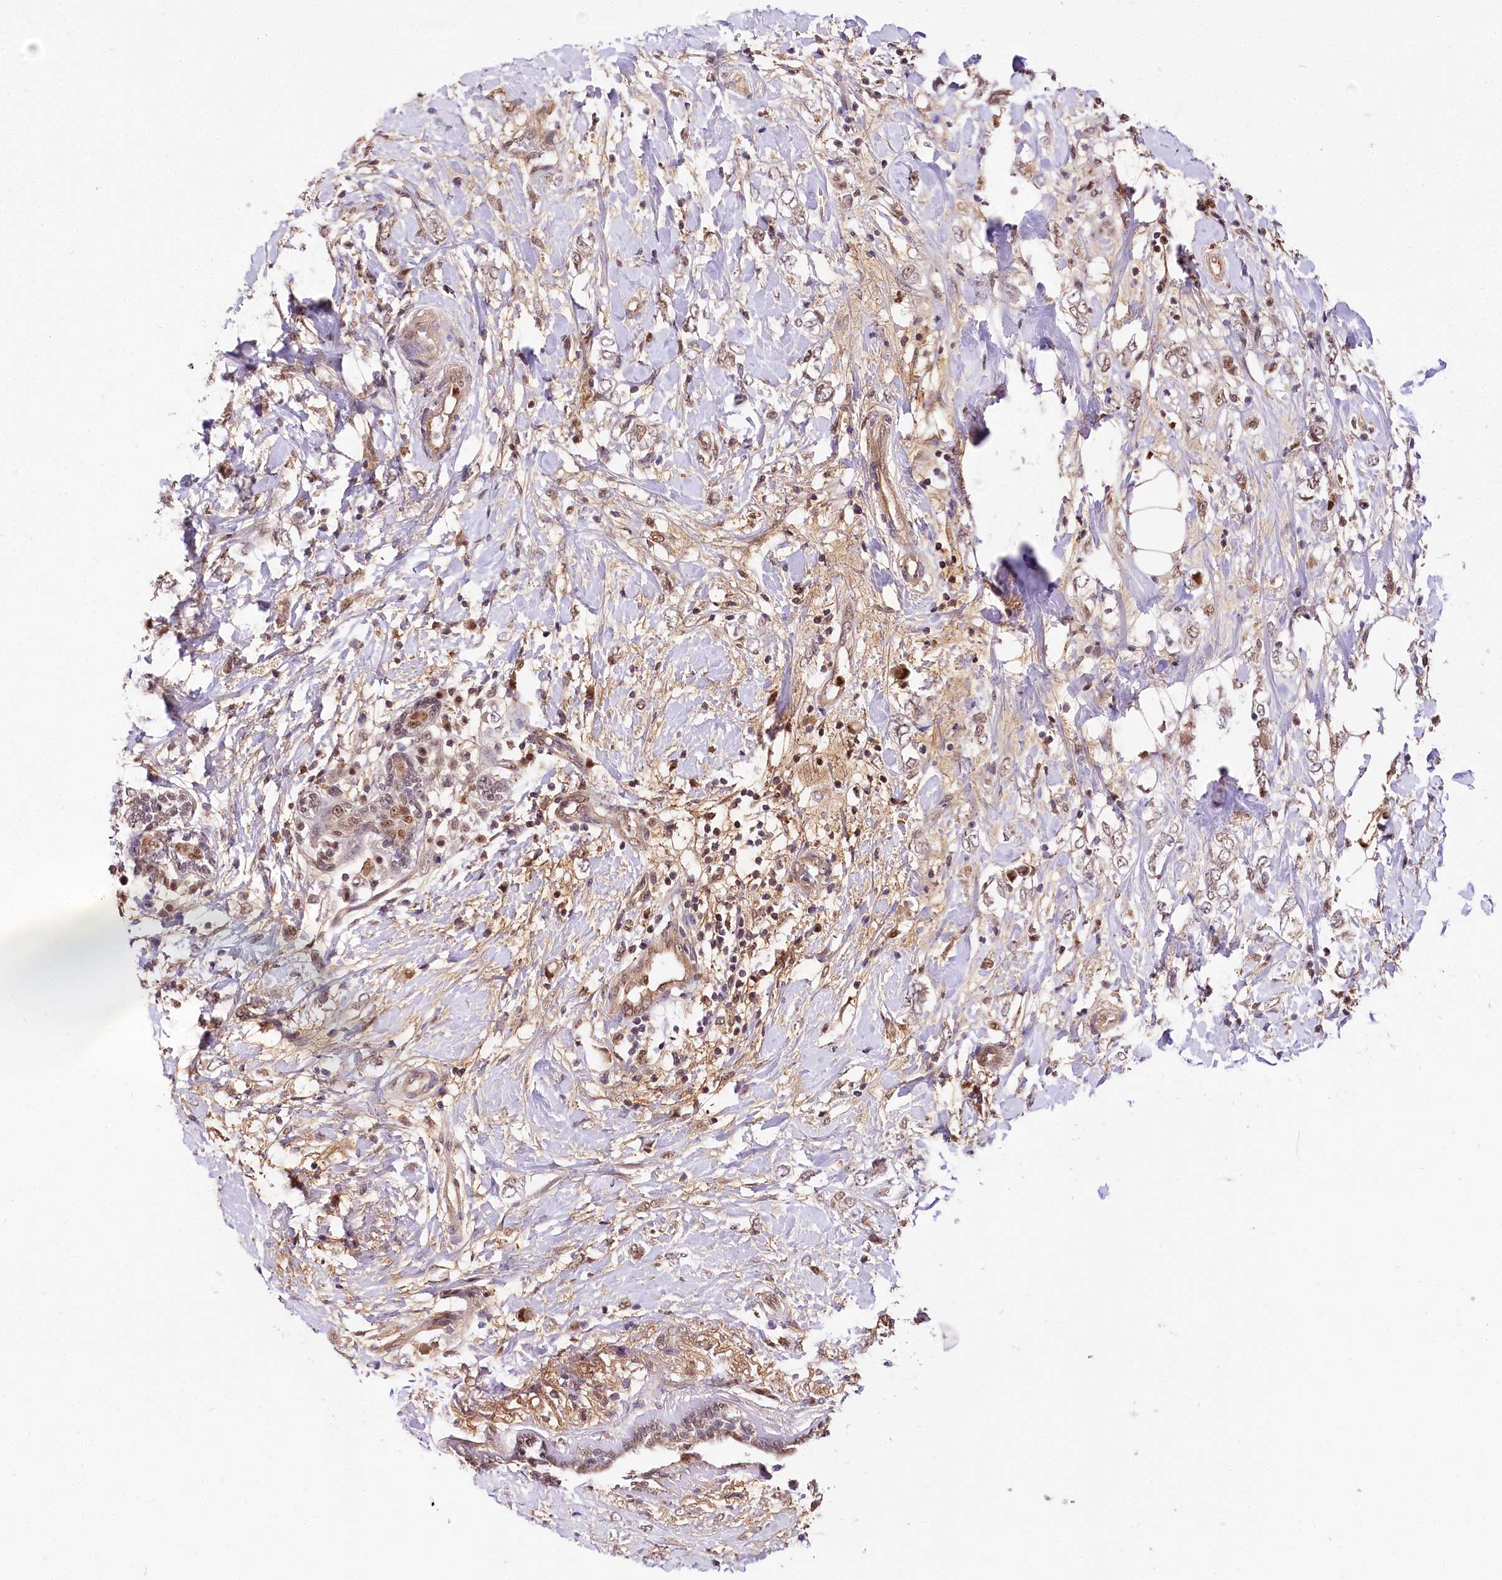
{"staining": {"intensity": "weak", "quantity": ">75%", "location": "nuclear"}, "tissue": "breast cancer", "cell_type": "Tumor cells", "image_type": "cancer", "snomed": [{"axis": "morphology", "description": "Normal tissue, NOS"}, {"axis": "morphology", "description": "Lobular carcinoma"}, {"axis": "topography", "description": "Breast"}], "caption": "Immunohistochemical staining of lobular carcinoma (breast) displays weak nuclear protein staining in approximately >75% of tumor cells.", "gene": "GNL3L", "patient": {"sex": "female", "age": 47}}